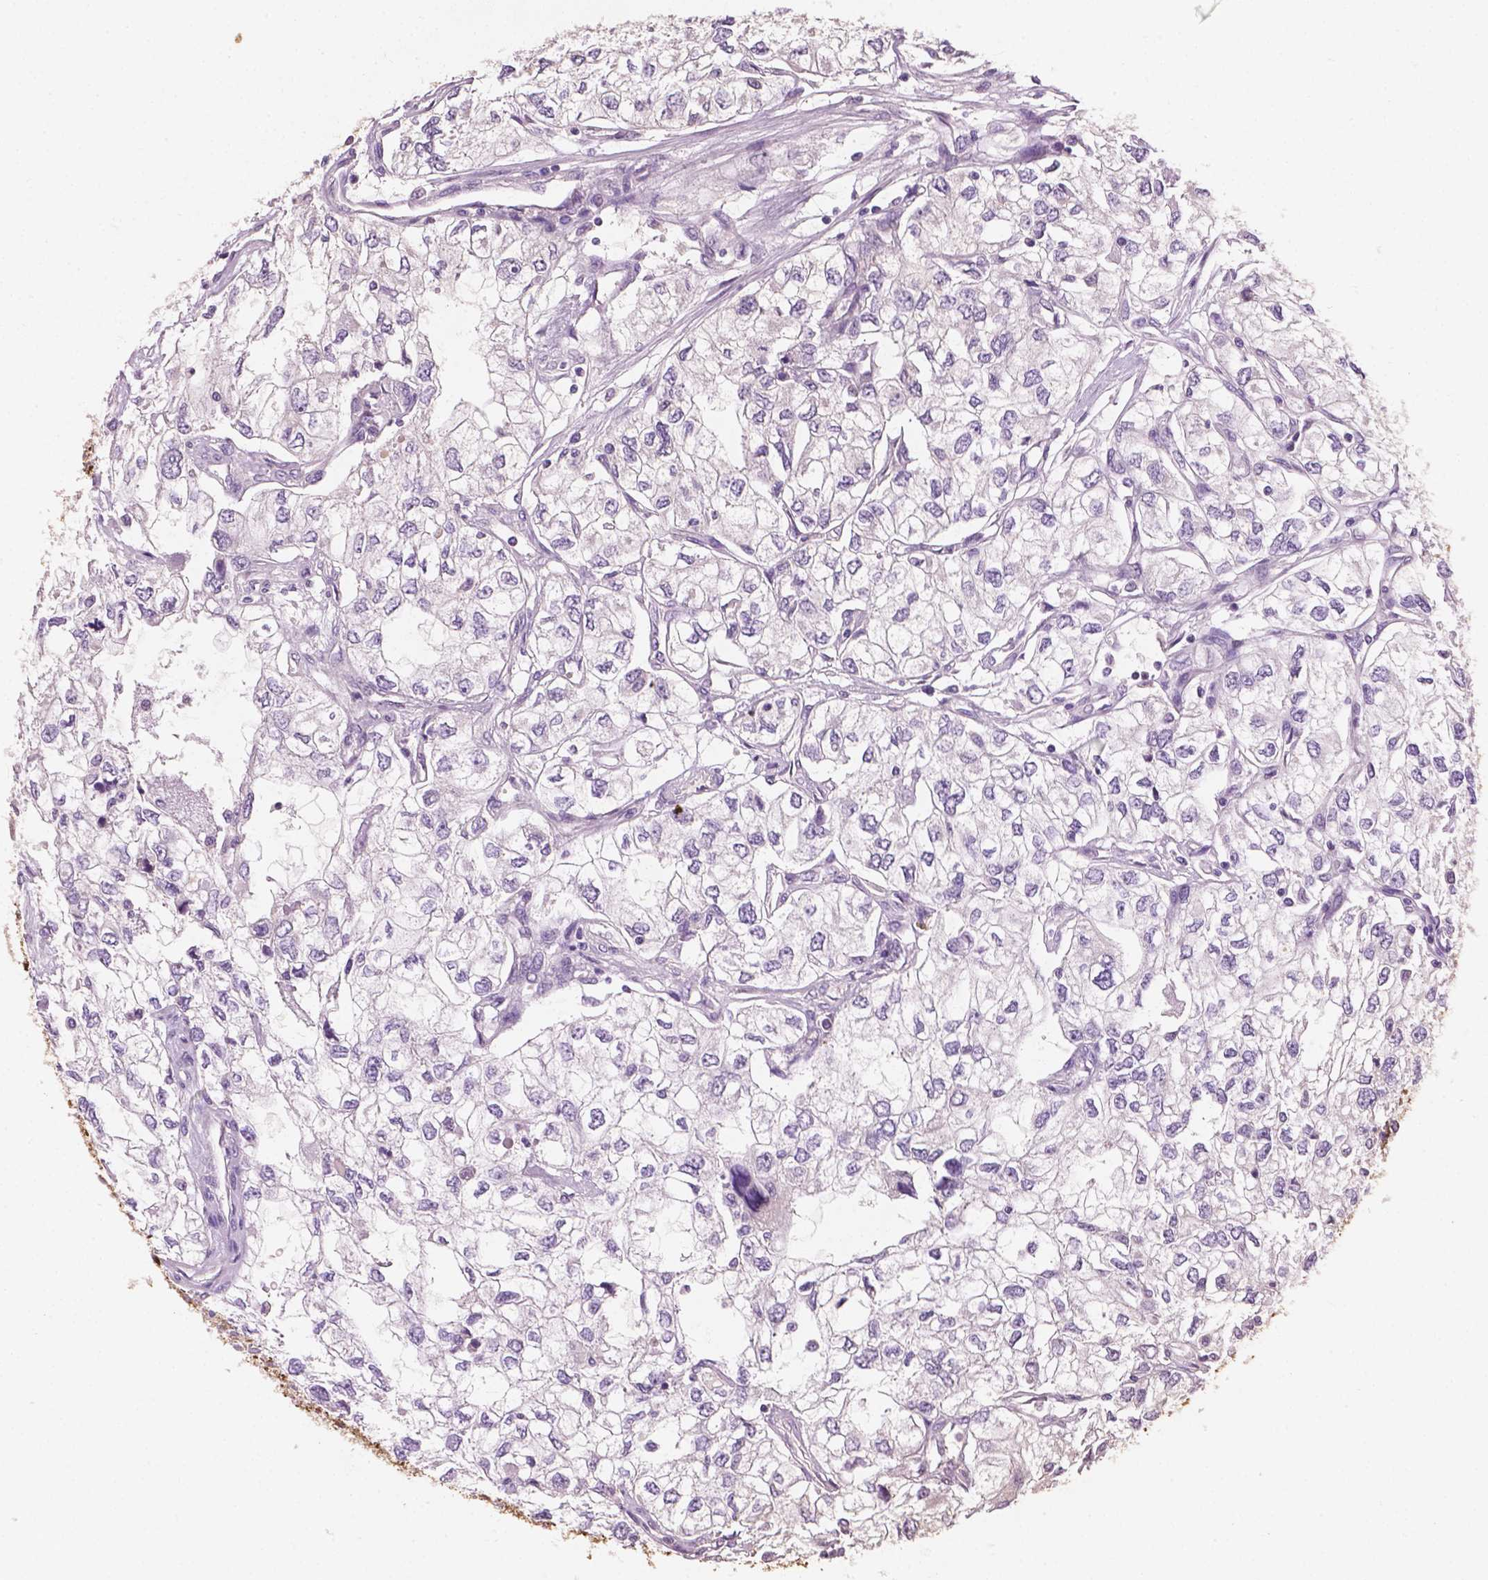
{"staining": {"intensity": "negative", "quantity": "none", "location": "none"}, "tissue": "renal cancer", "cell_type": "Tumor cells", "image_type": "cancer", "snomed": [{"axis": "morphology", "description": "Adenocarcinoma, NOS"}, {"axis": "topography", "description": "Kidney"}], "caption": "Renal cancer (adenocarcinoma) was stained to show a protein in brown. There is no significant positivity in tumor cells. The staining is performed using DAB brown chromogen with nuclei counter-stained in using hematoxylin.", "gene": "KRT17", "patient": {"sex": "female", "age": 59}}